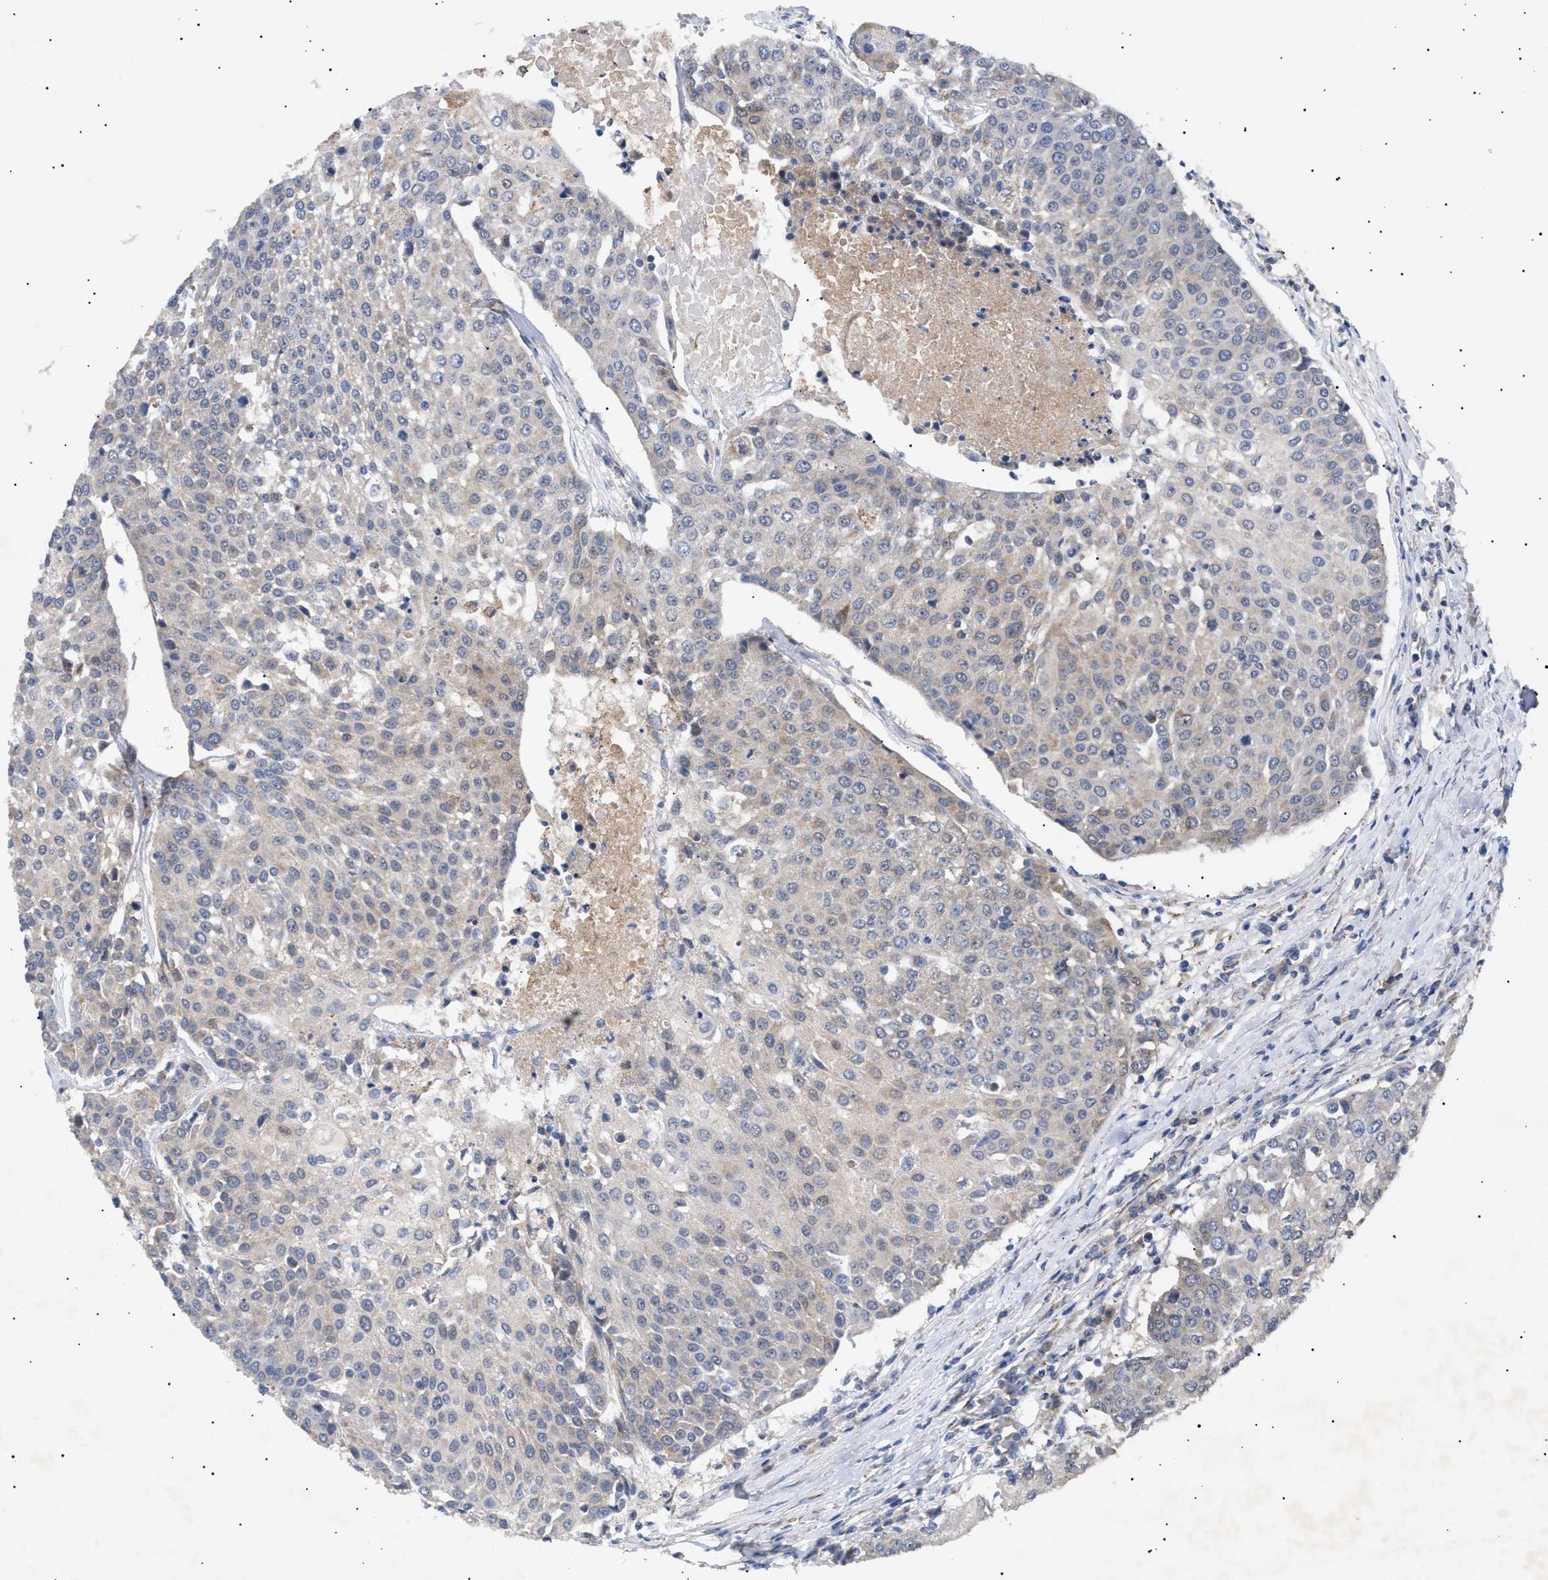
{"staining": {"intensity": "weak", "quantity": "<25%", "location": "cytoplasmic/membranous"}, "tissue": "urothelial cancer", "cell_type": "Tumor cells", "image_type": "cancer", "snomed": [{"axis": "morphology", "description": "Urothelial carcinoma, High grade"}, {"axis": "topography", "description": "Urinary bladder"}], "caption": "An image of urothelial cancer stained for a protein exhibits no brown staining in tumor cells.", "gene": "SIRT5", "patient": {"sex": "female", "age": 85}}